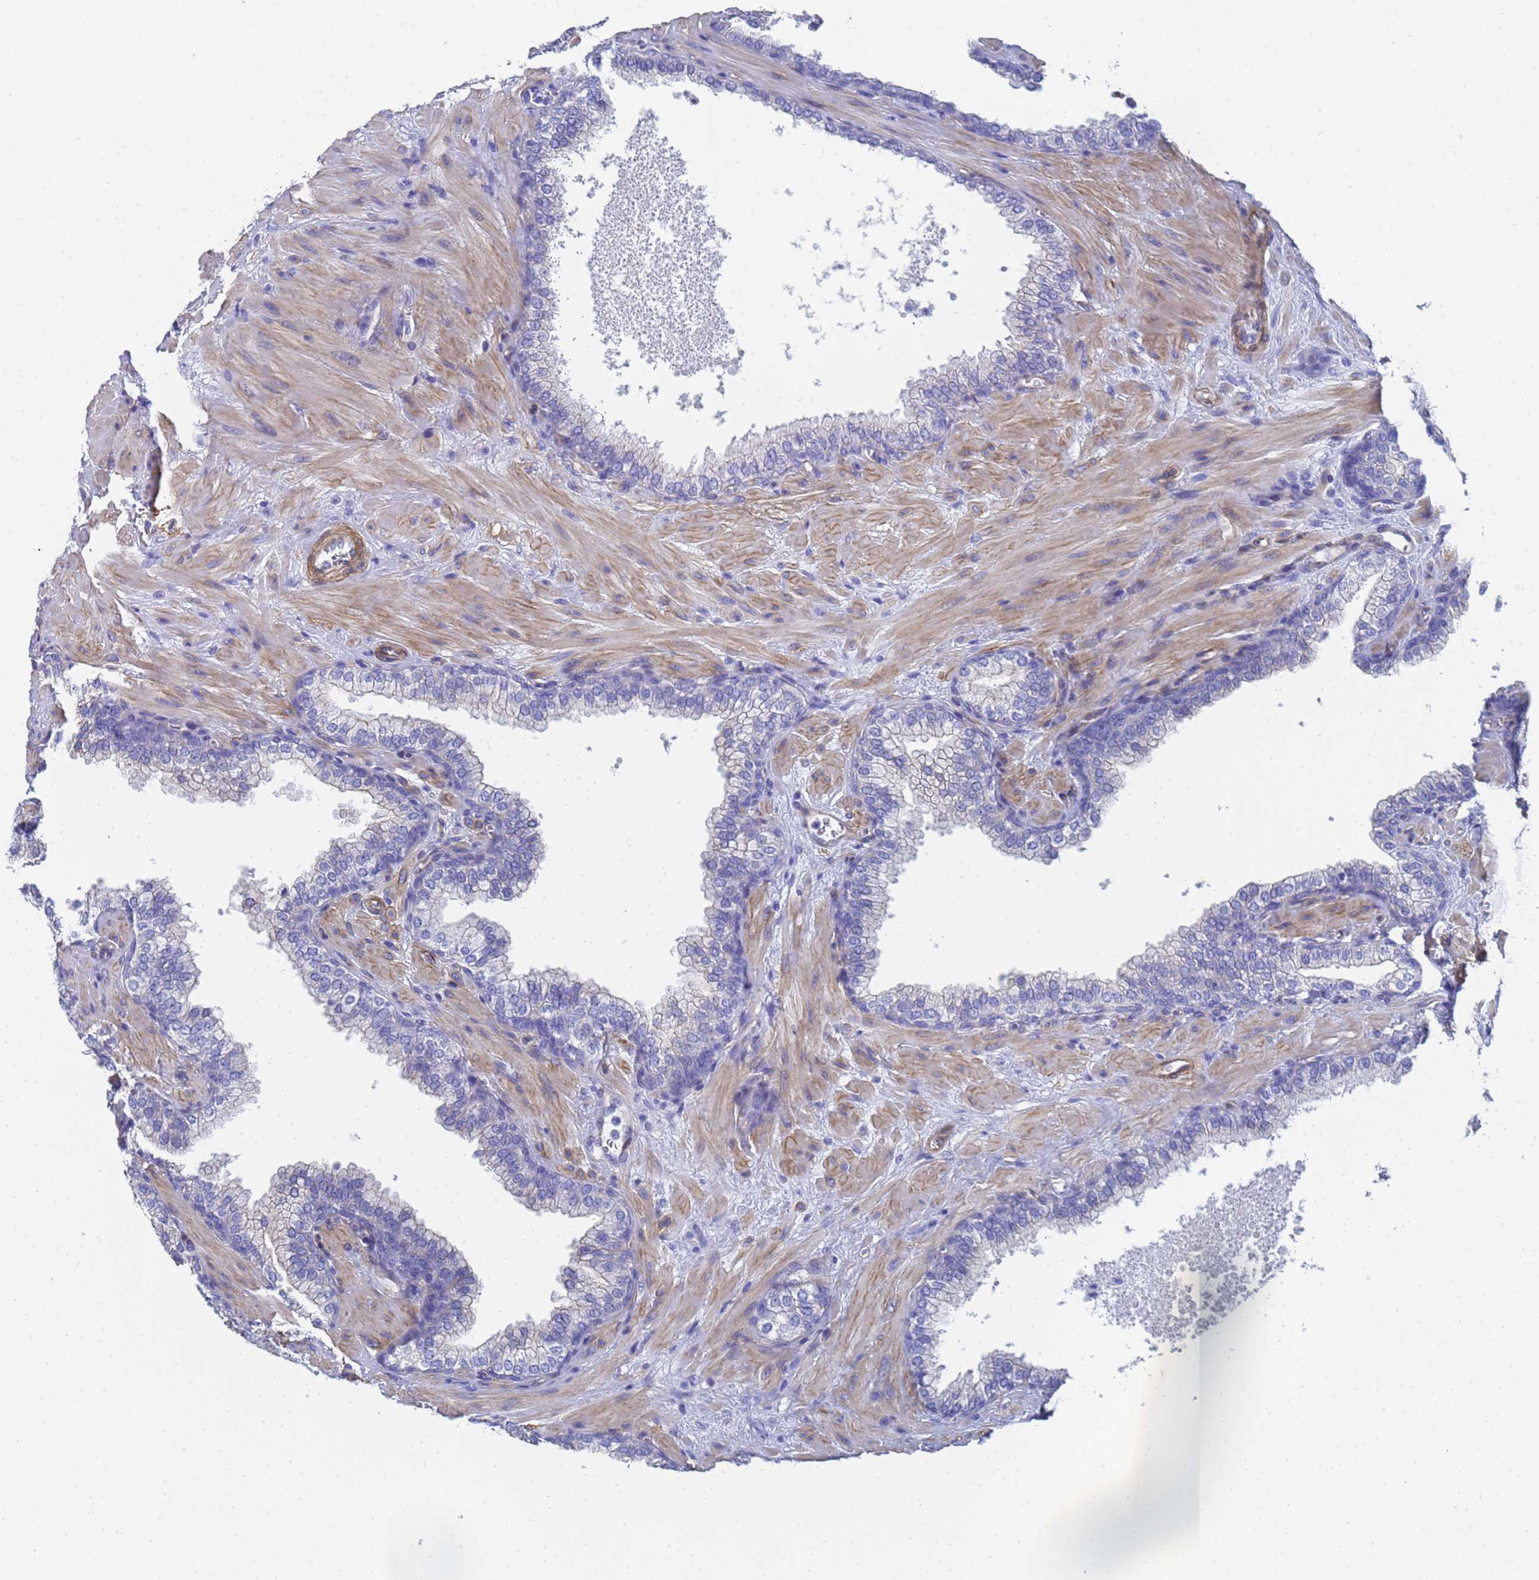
{"staining": {"intensity": "negative", "quantity": "none", "location": "none"}, "tissue": "prostate", "cell_type": "Glandular cells", "image_type": "normal", "snomed": [{"axis": "morphology", "description": "Normal tissue, NOS"}, {"axis": "topography", "description": "Prostate"}], "caption": "The image displays no significant positivity in glandular cells of prostate.", "gene": "ENSG00000198211", "patient": {"sex": "male", "age": 60}}